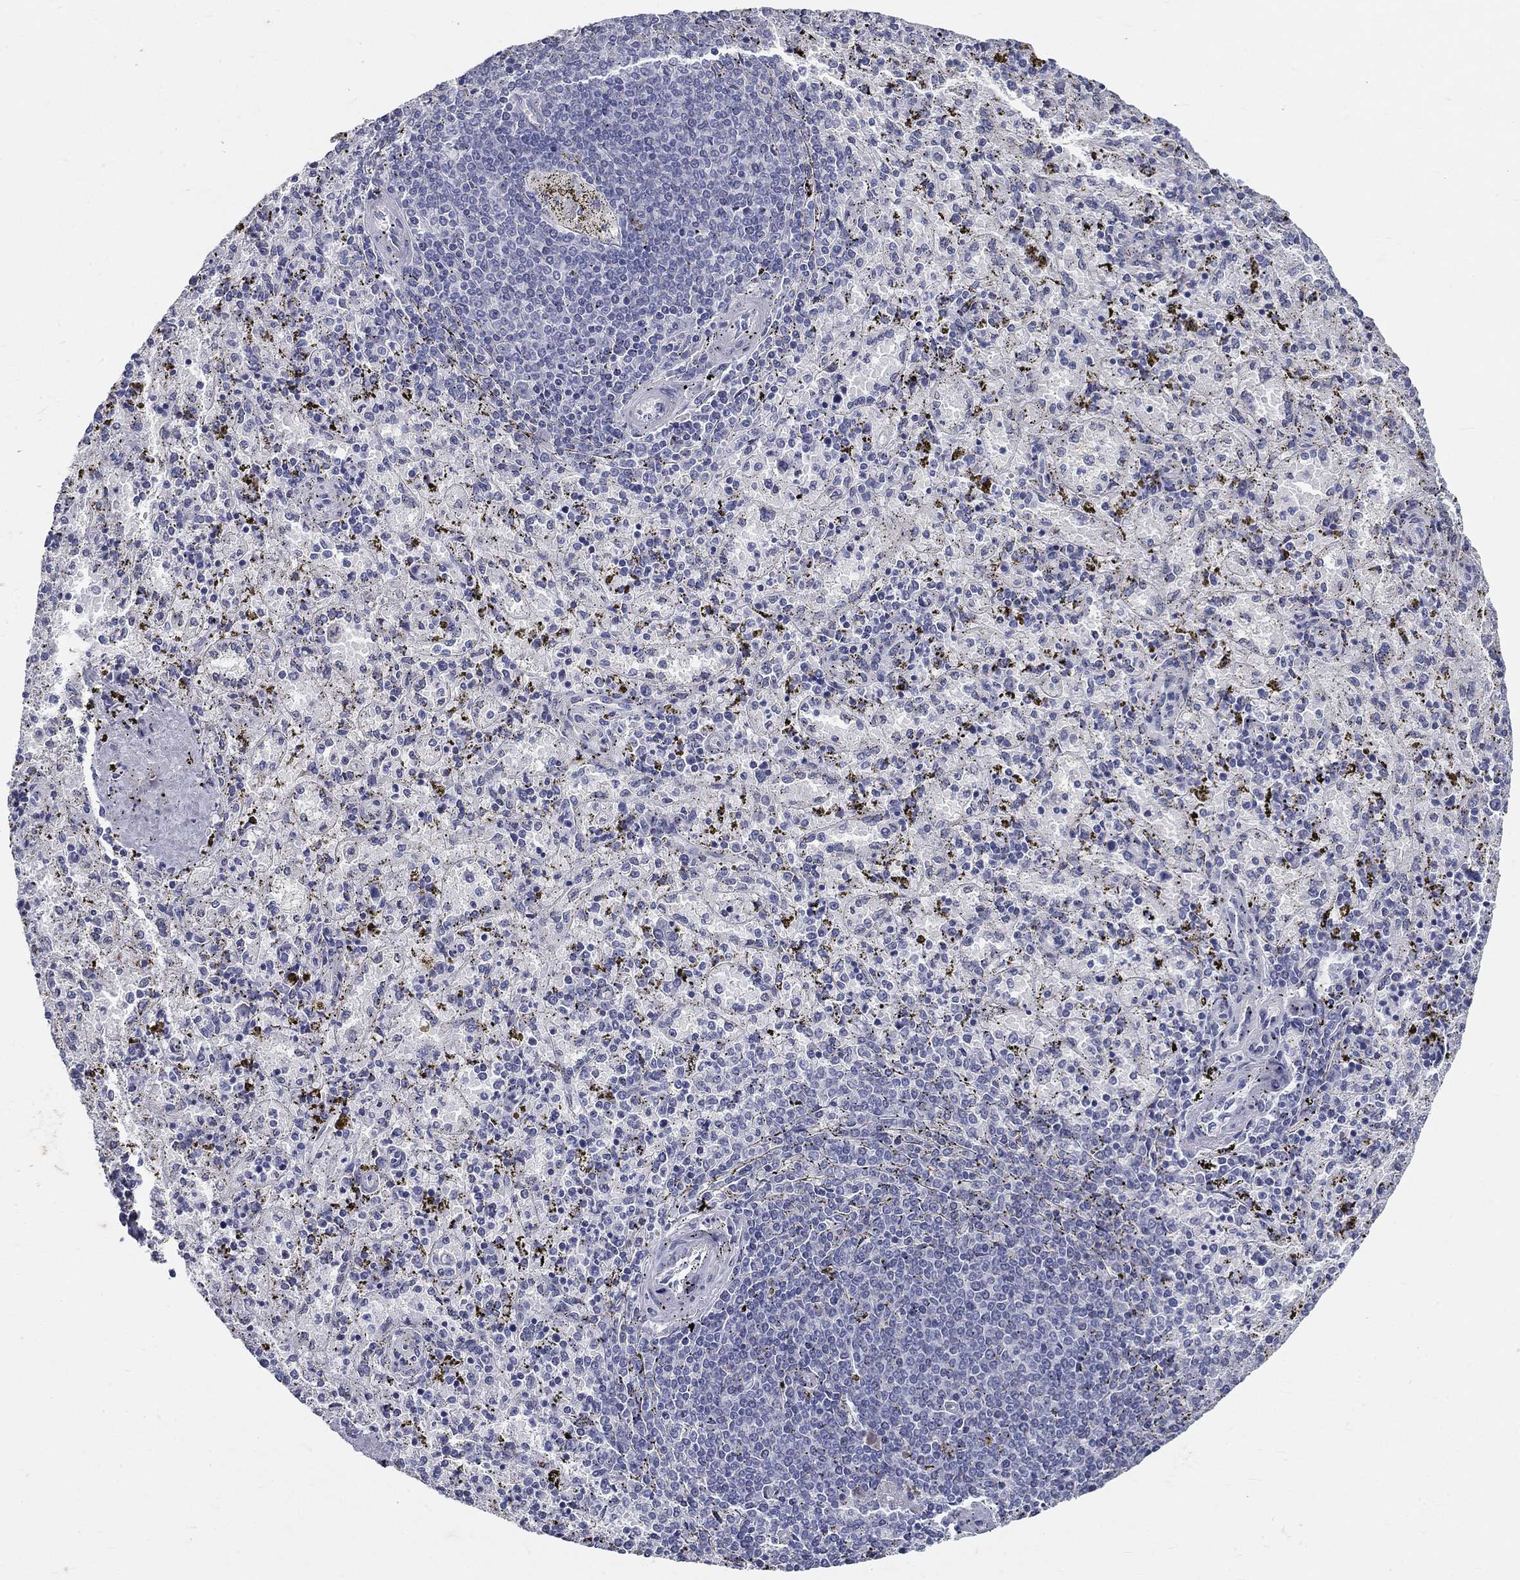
{"staining": {"intensity": "negative", "quantity": "none", "location": "none"}, "tissue": "spleen", "cell_type": "Cells in red pulp", "image_type": "normal", "snomed": [{"axis": "morphology", "description": "Normal tissue, NOS"}, {"axis": "topography", "description": "Spleen"}], "caption": "High power microscopy image of an IHC photomicrograph of unremarkable spleen, revealing no significant expression in cells in red pulp. (Immunohistochemistry, brightfield microscopy, high magnification).", "gene": "GALNTL5", "patient": {"sex": "female", "age": 50}}